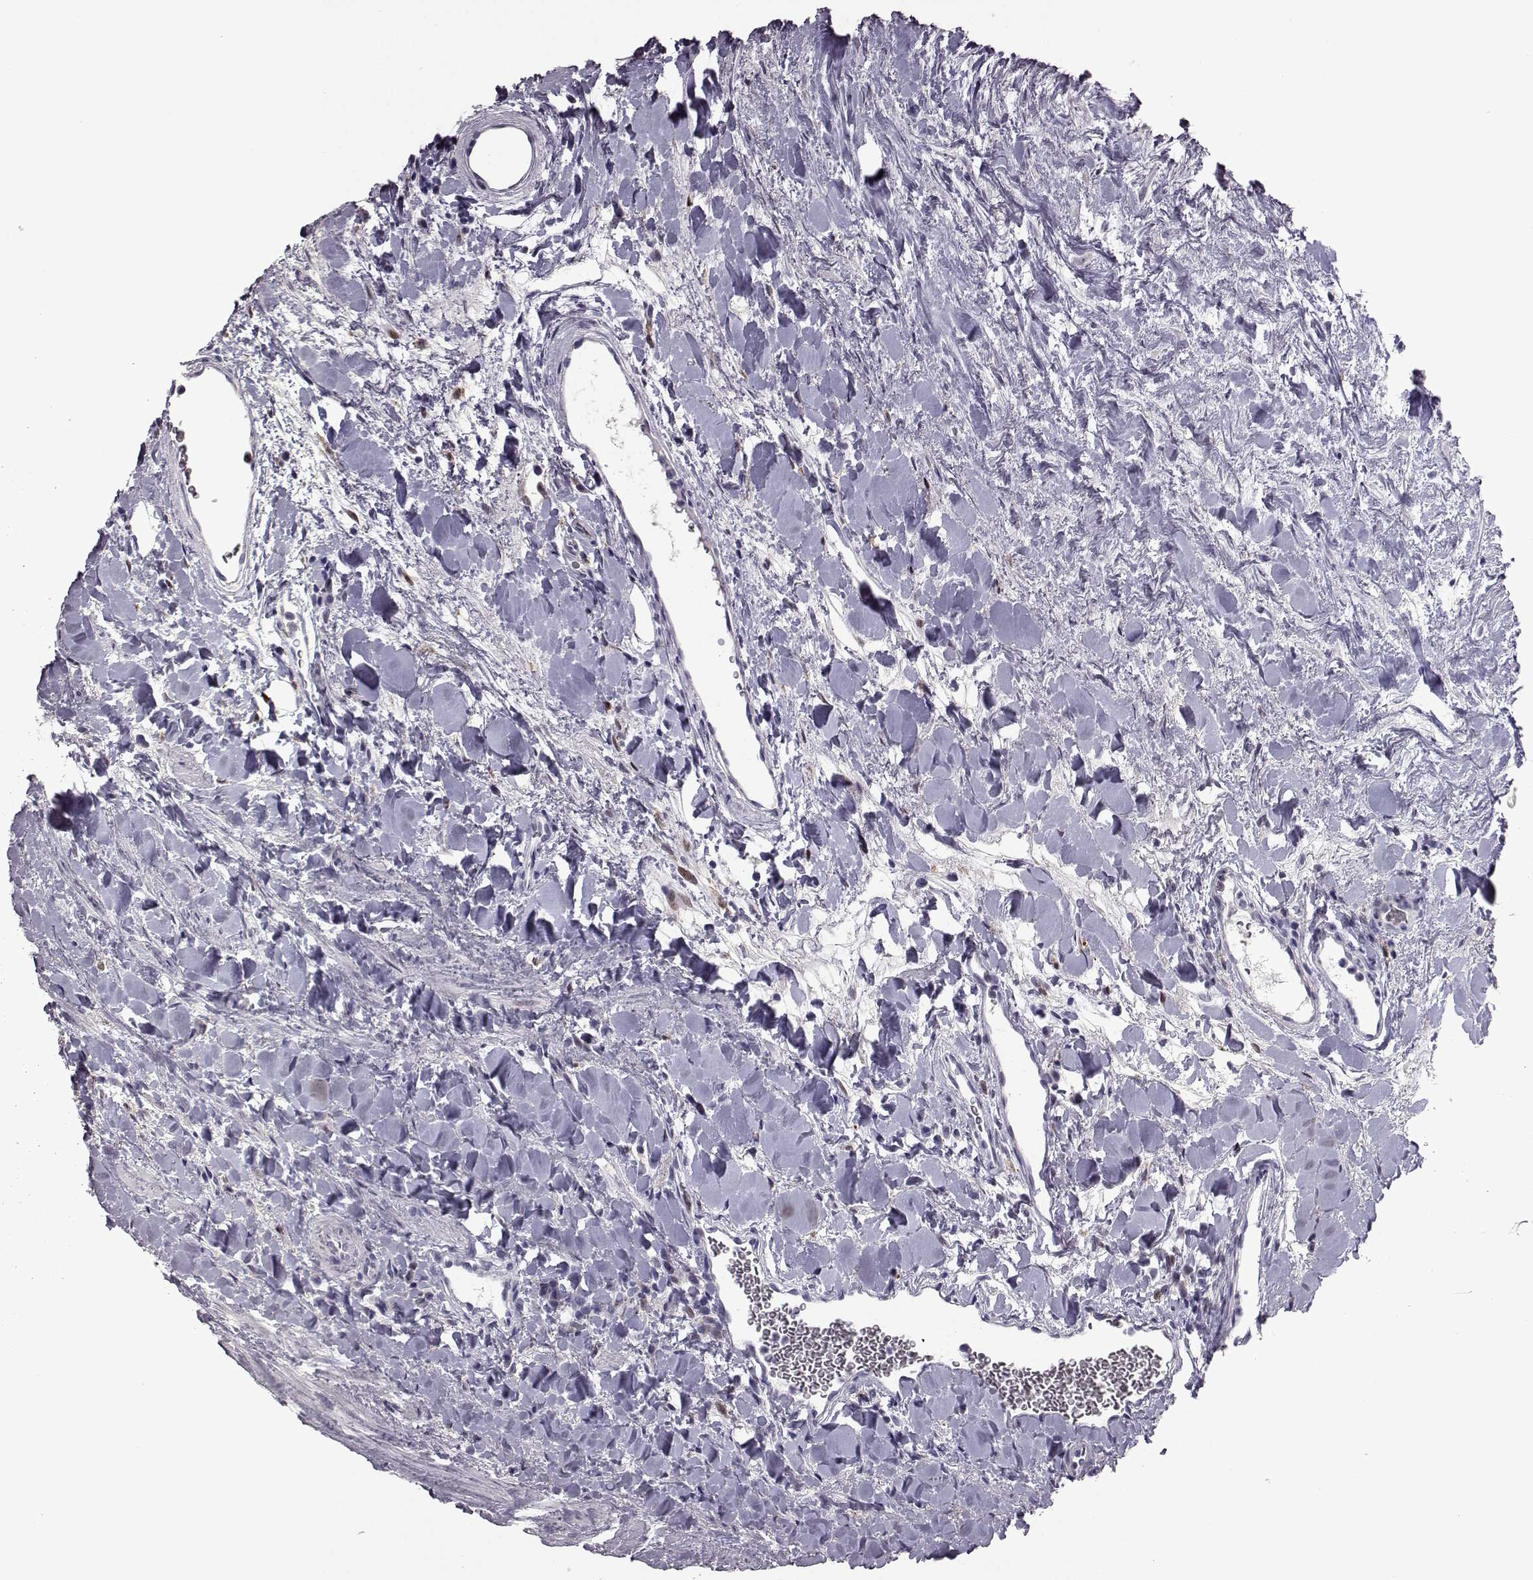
{"staining": {"intensity": "strong", "quantity": "25%-75%", "location": "cytoplasmic/membranous"}, "tissue": "urothelial cancer", "cell_type": "Tumor cells", "image_type": "cancer", "snomed": [{"axis": "morphology", "description": "Urothelial carcinoma, Low grade"}, {"axis": "topography", "description": "Urinary bladder"}], "caption": "The photomicrograph displays immunohistochemical staining of urothelial cancer. There is strong cytoplasmic/membranous positivity is present in approximately 25%-75% of tumor cells. Nuclei are stained in blue.", "gene": "PRR9", "patient": {"sex": "male", "age": 78}}